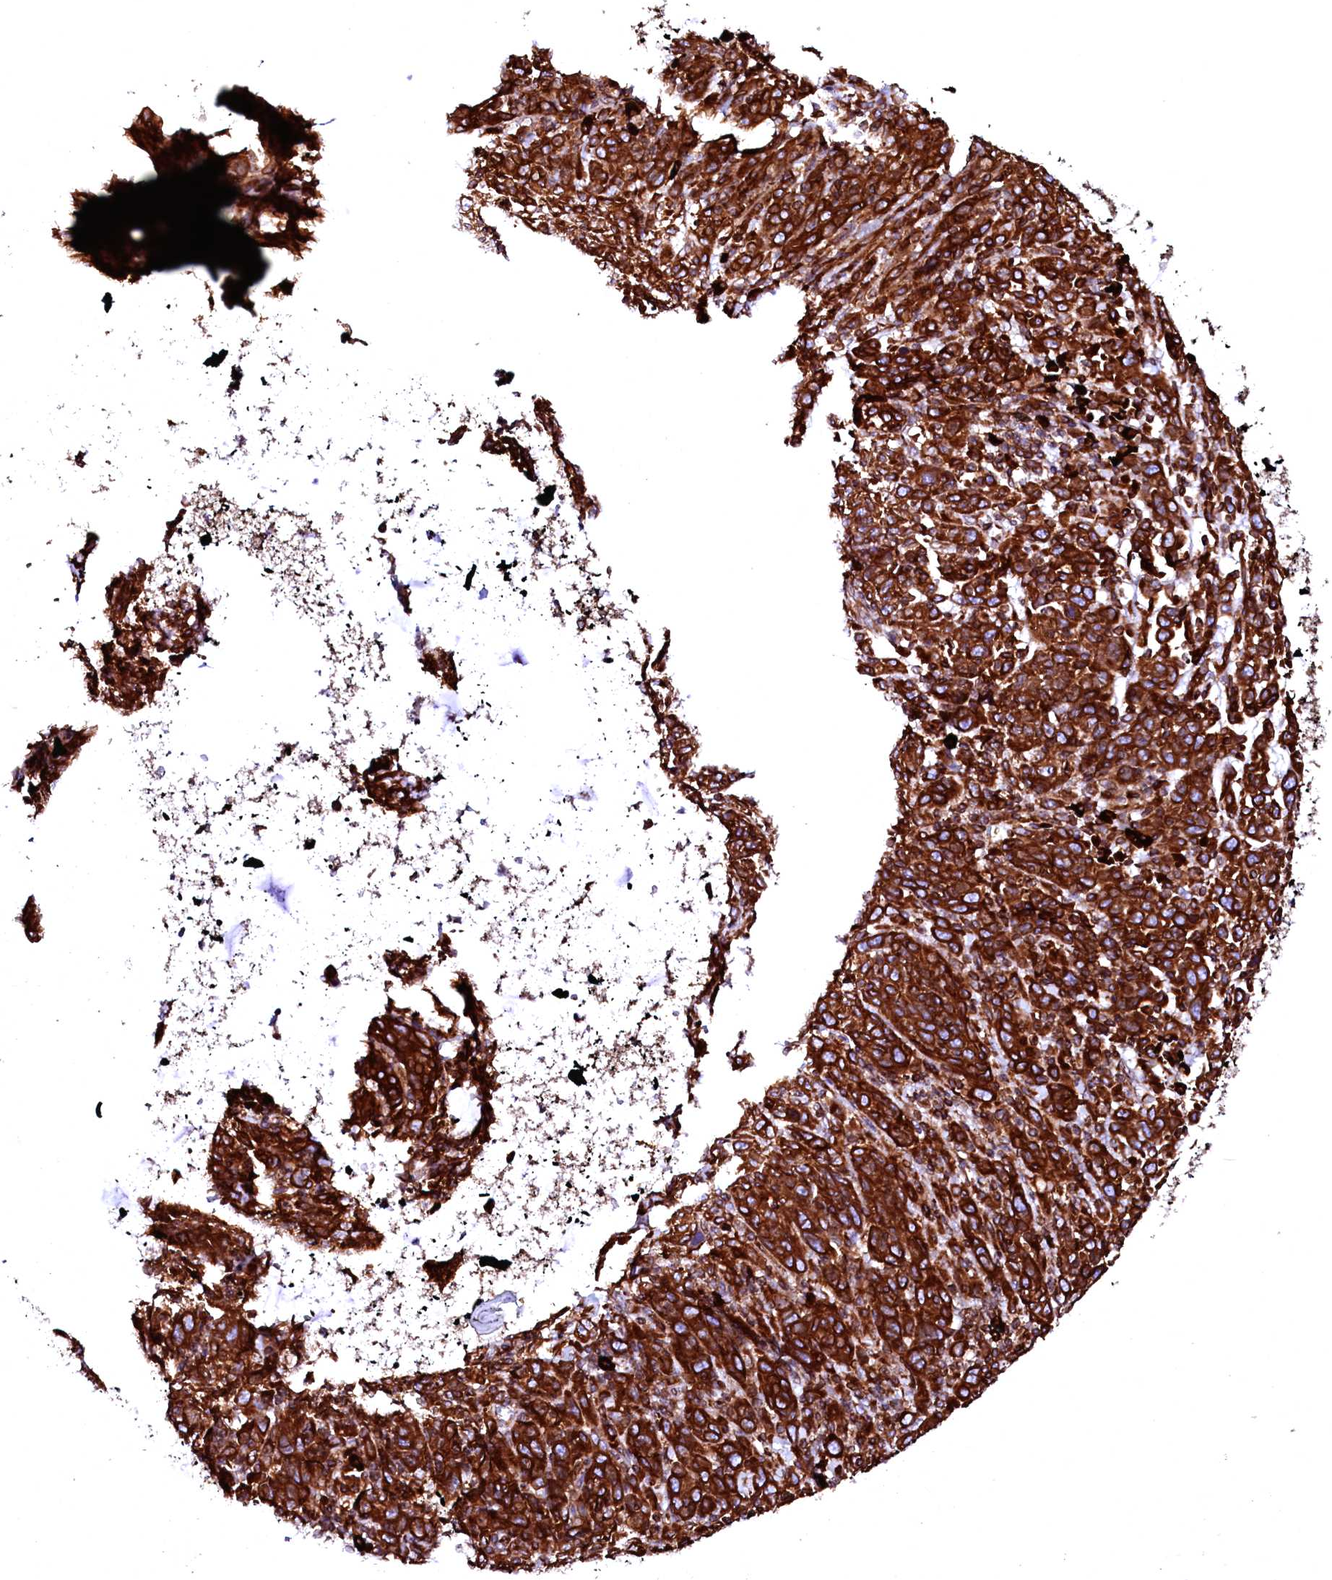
{"staining": {"intensity": "strong", "quantity": ">75%", "location": "cytoplasmic/membranous"}, "tissue": "cervical cancer", "cell_type": "Tumor cells", "image_type": "cancer", "snomed": [{"axis": "morphology", "description": "Squamous cell carcinoma, NOS"}, {"axis": "topography", "description": "Cervix"}], "caption": "A brown stain shows strong cytoplasmic/membranous expression of a protein in human cervical squamous cell carcinoma tumor cells. (Stains: DAB in brown, nuclei in blue, Microscopy: brightfield microscopy at high magnification).", "gene": "DERL1", "patient": {"sex": "female", "age": 67}}